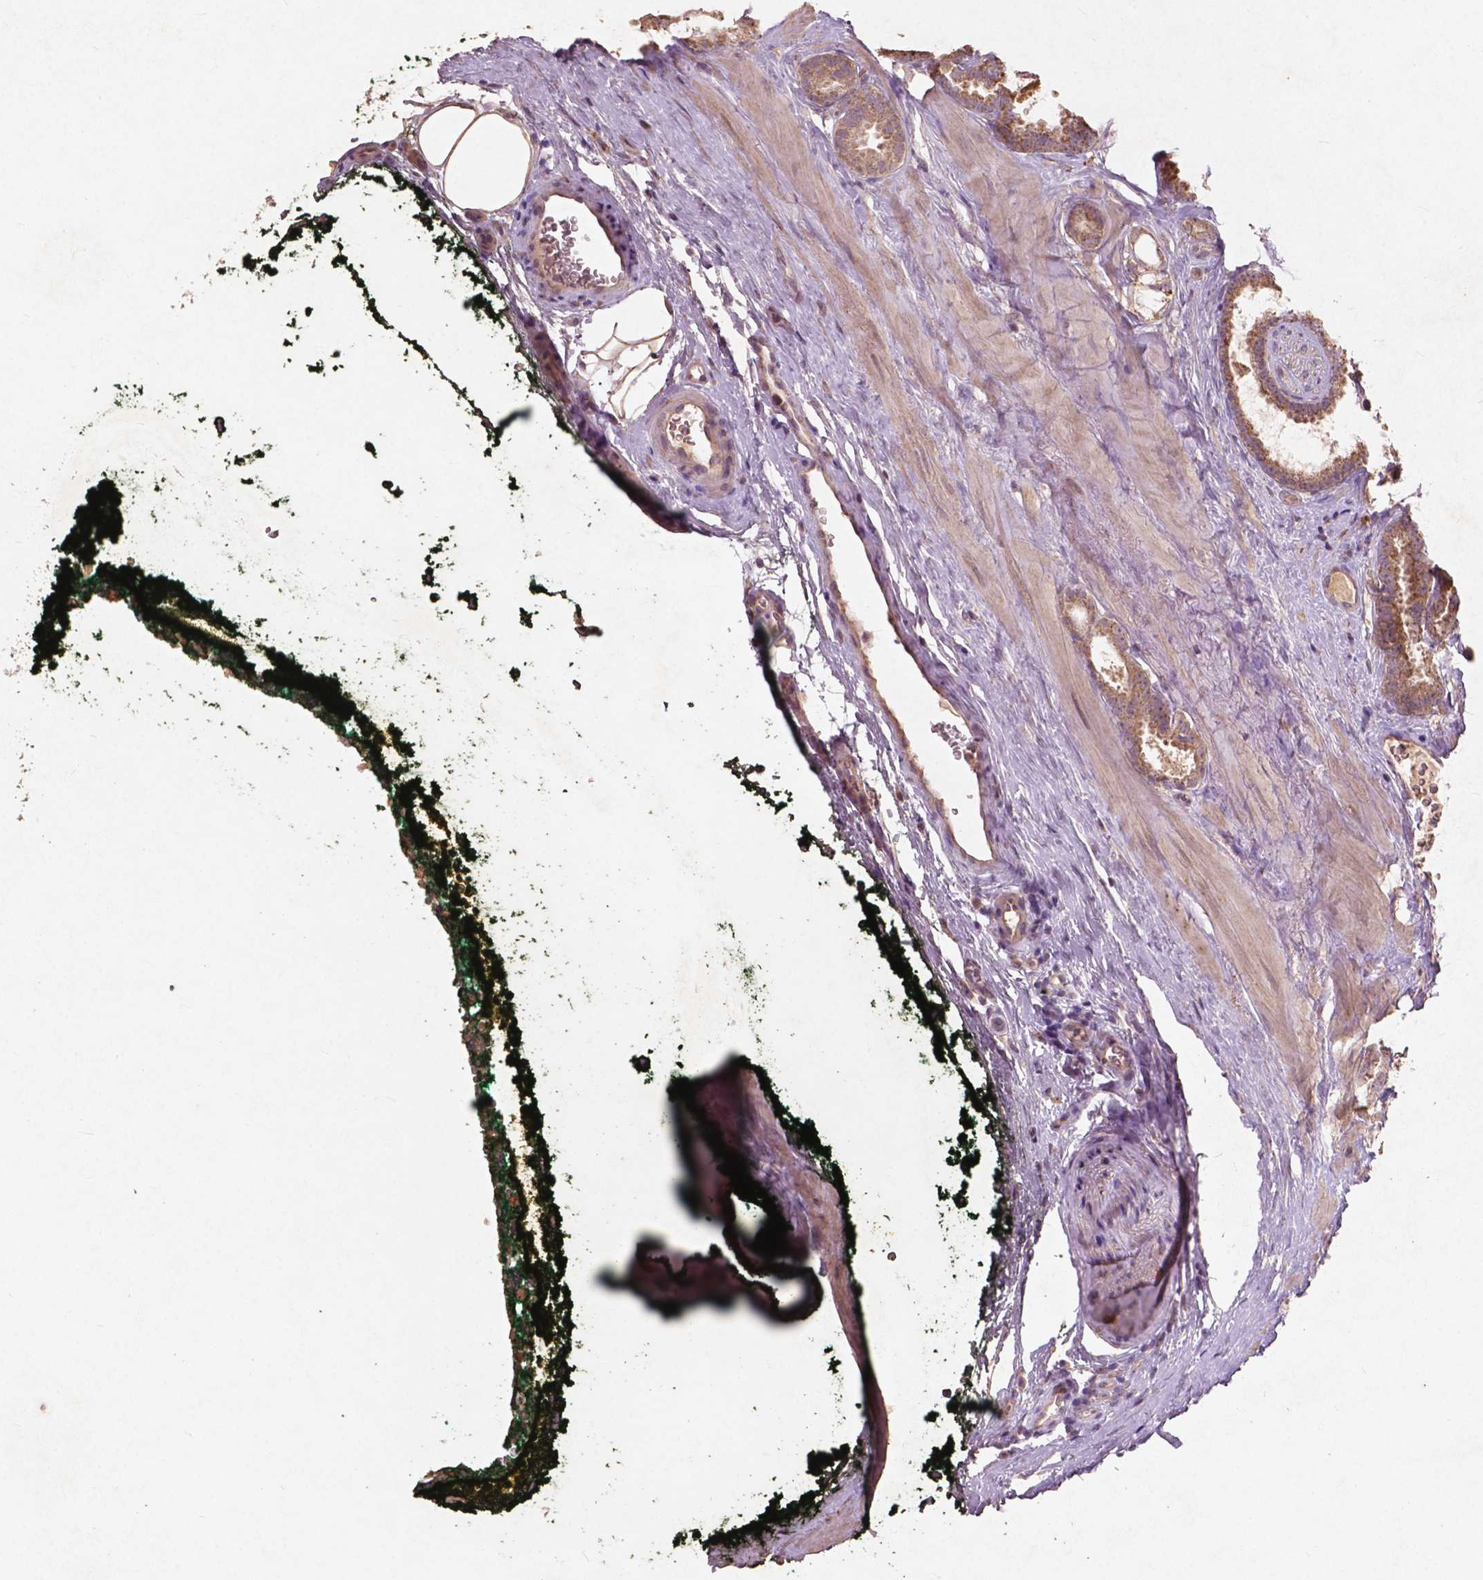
{"staining": {"intensity": "moderate", "quantity": ">75%", "location": "cytoplasmic/membranous"}, "tissue": "prostate cancer", "cell_type": "Tumor cells", "image_type": "cancer", "snomed": [{"axis": "morphology", "description": "Adenocarcinoma, NOS"}, {"axis": "topography", "description": "Prostate"}], "caption": "A medium amount of moderate cytoplasmic/membranous positivity is identified in approximately >75% of tumor cells in adenocarcinoma (prostate) tissue.", "gene": "ST6GALNAC5", "patient": {"sex": "male", "age": 64}}